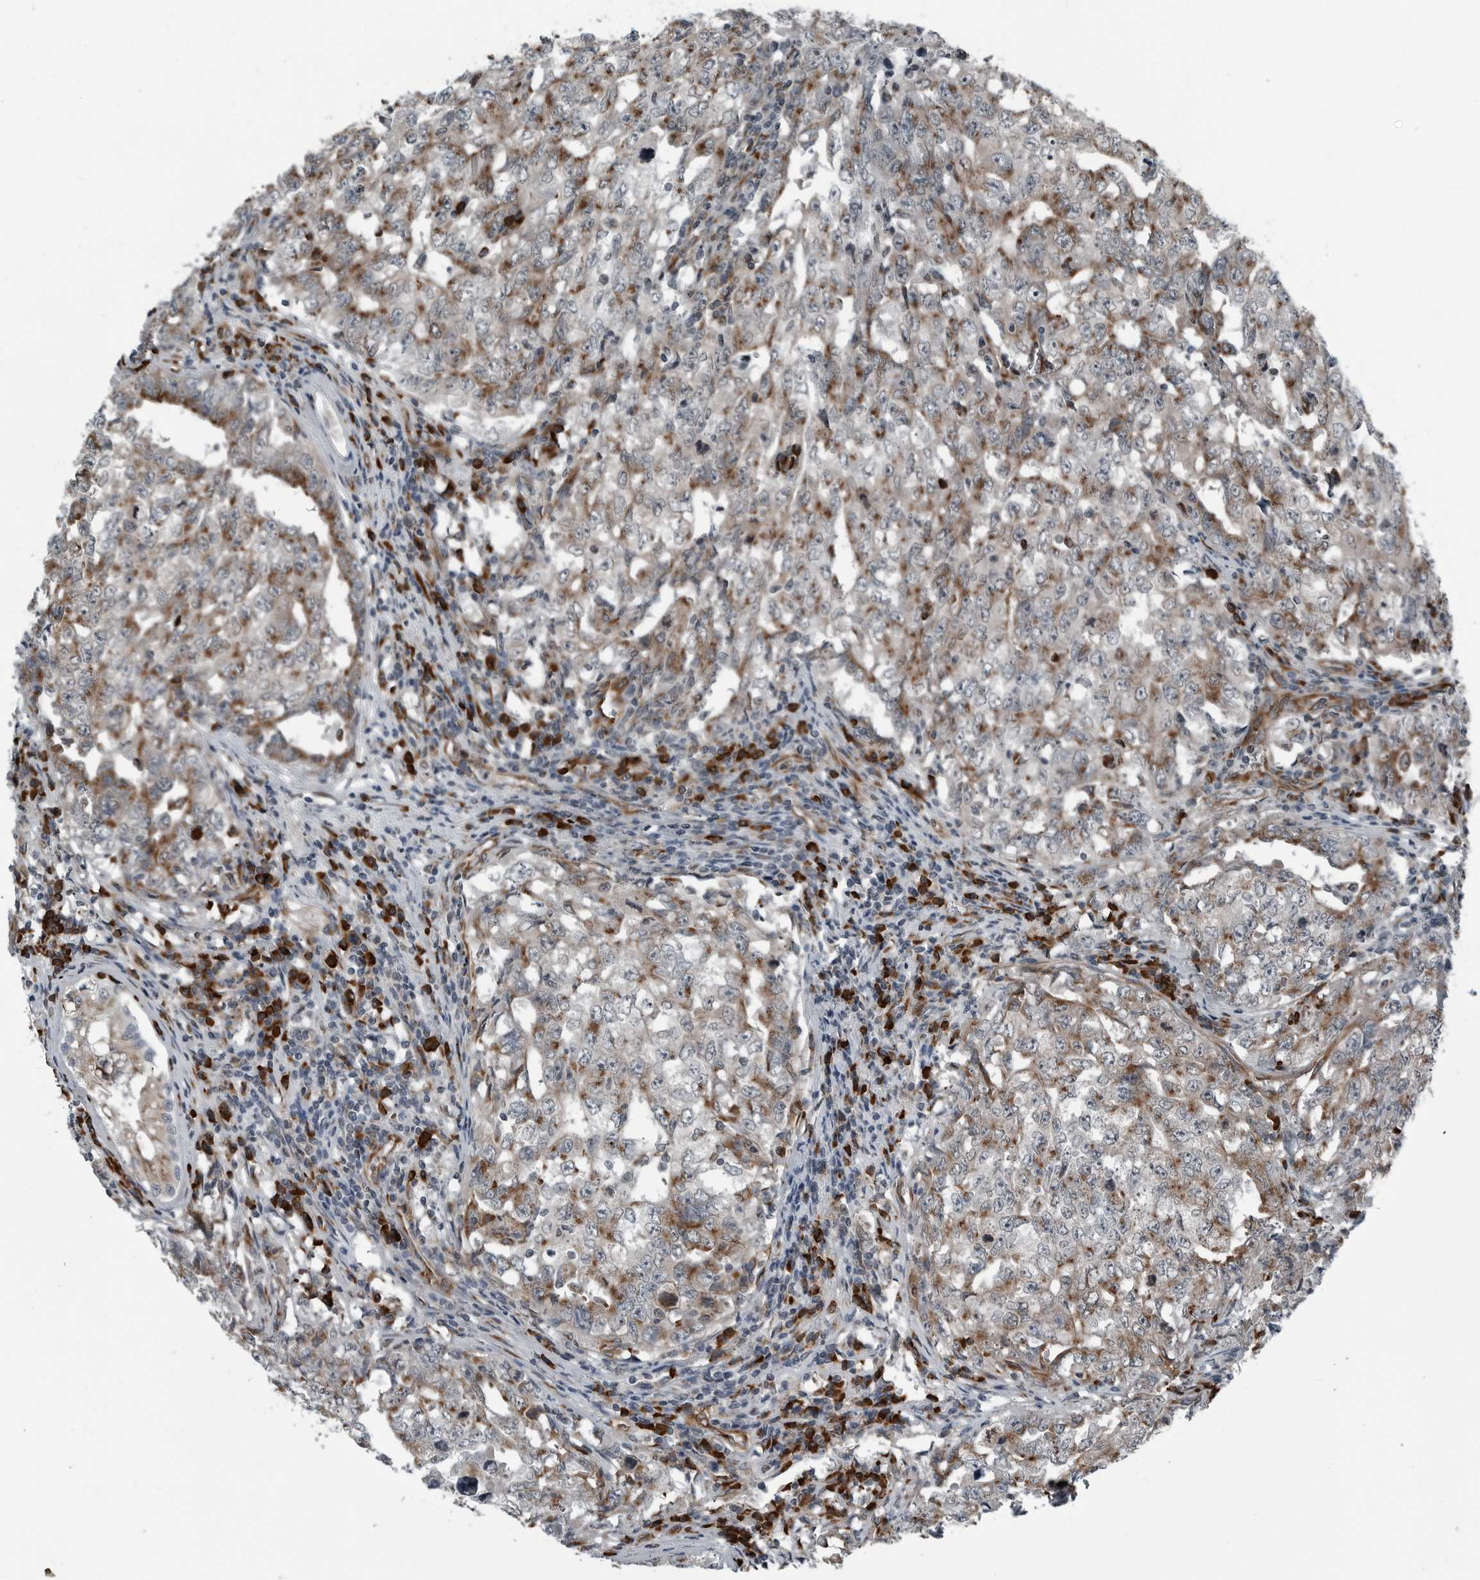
{"staining": {"intensity": "moderate", "quantity": "25%-75%", "location": "cytoplasmic/membranous"}, "tissue": "testis cancer", "cell_type": "Tumor cells", "image_type": "cancer", "snomed": [{"axis": "morphology", "description": "Carcinoma, Embryonal, NOS"}, {"axis": "topography", "description": "Testis"}], "caption": "A histopathology image of human embryonal carcinoma (testis) stained for a protein displays moderate cytoplasmic/membranous brown staining in tumor cells.", "gene": "CEP85", "patient": {"sex": "male", "age": 26}}